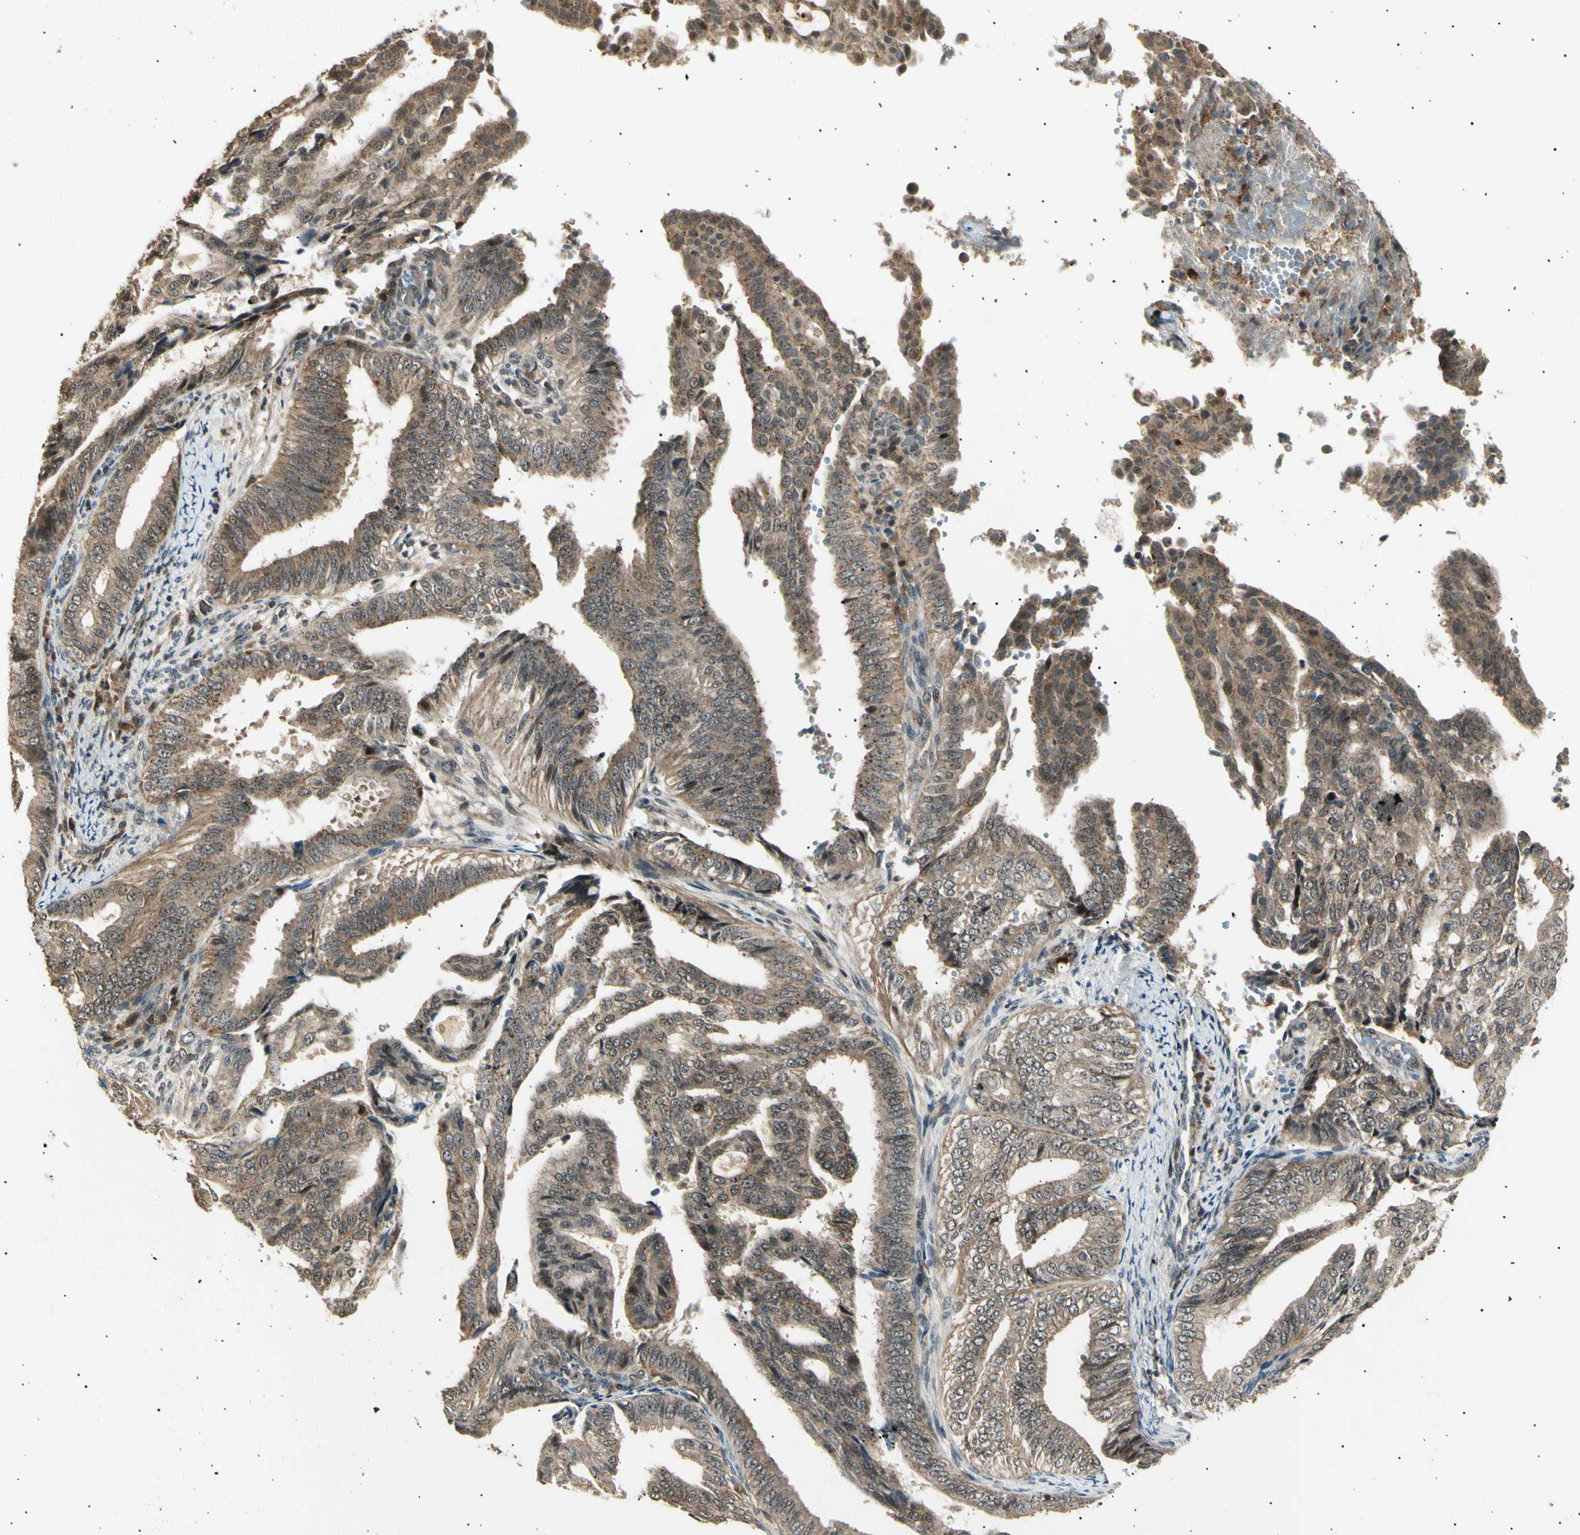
{"staining": {"intensity": "weak", "quantity": "25%-75%", "location": "cytoplasmic/membranous"}, "tissue": "endometrial cancer", "cell_type": "Tumor cells", "image_type": "cancer", "snomed": [{"axis": "morphology", "description": "Adenocarcinoma, NOS"}, {"axis": "topography", "description": "Endometrium"}], "caption": "Protein analysis of endometrial cancer tissue reveals weak cytoplasmic/membranous positivity in about 25%-75% of tumor cells.", "gene": "NUAK2", "patient": {"sex": "female", "age": 58}}